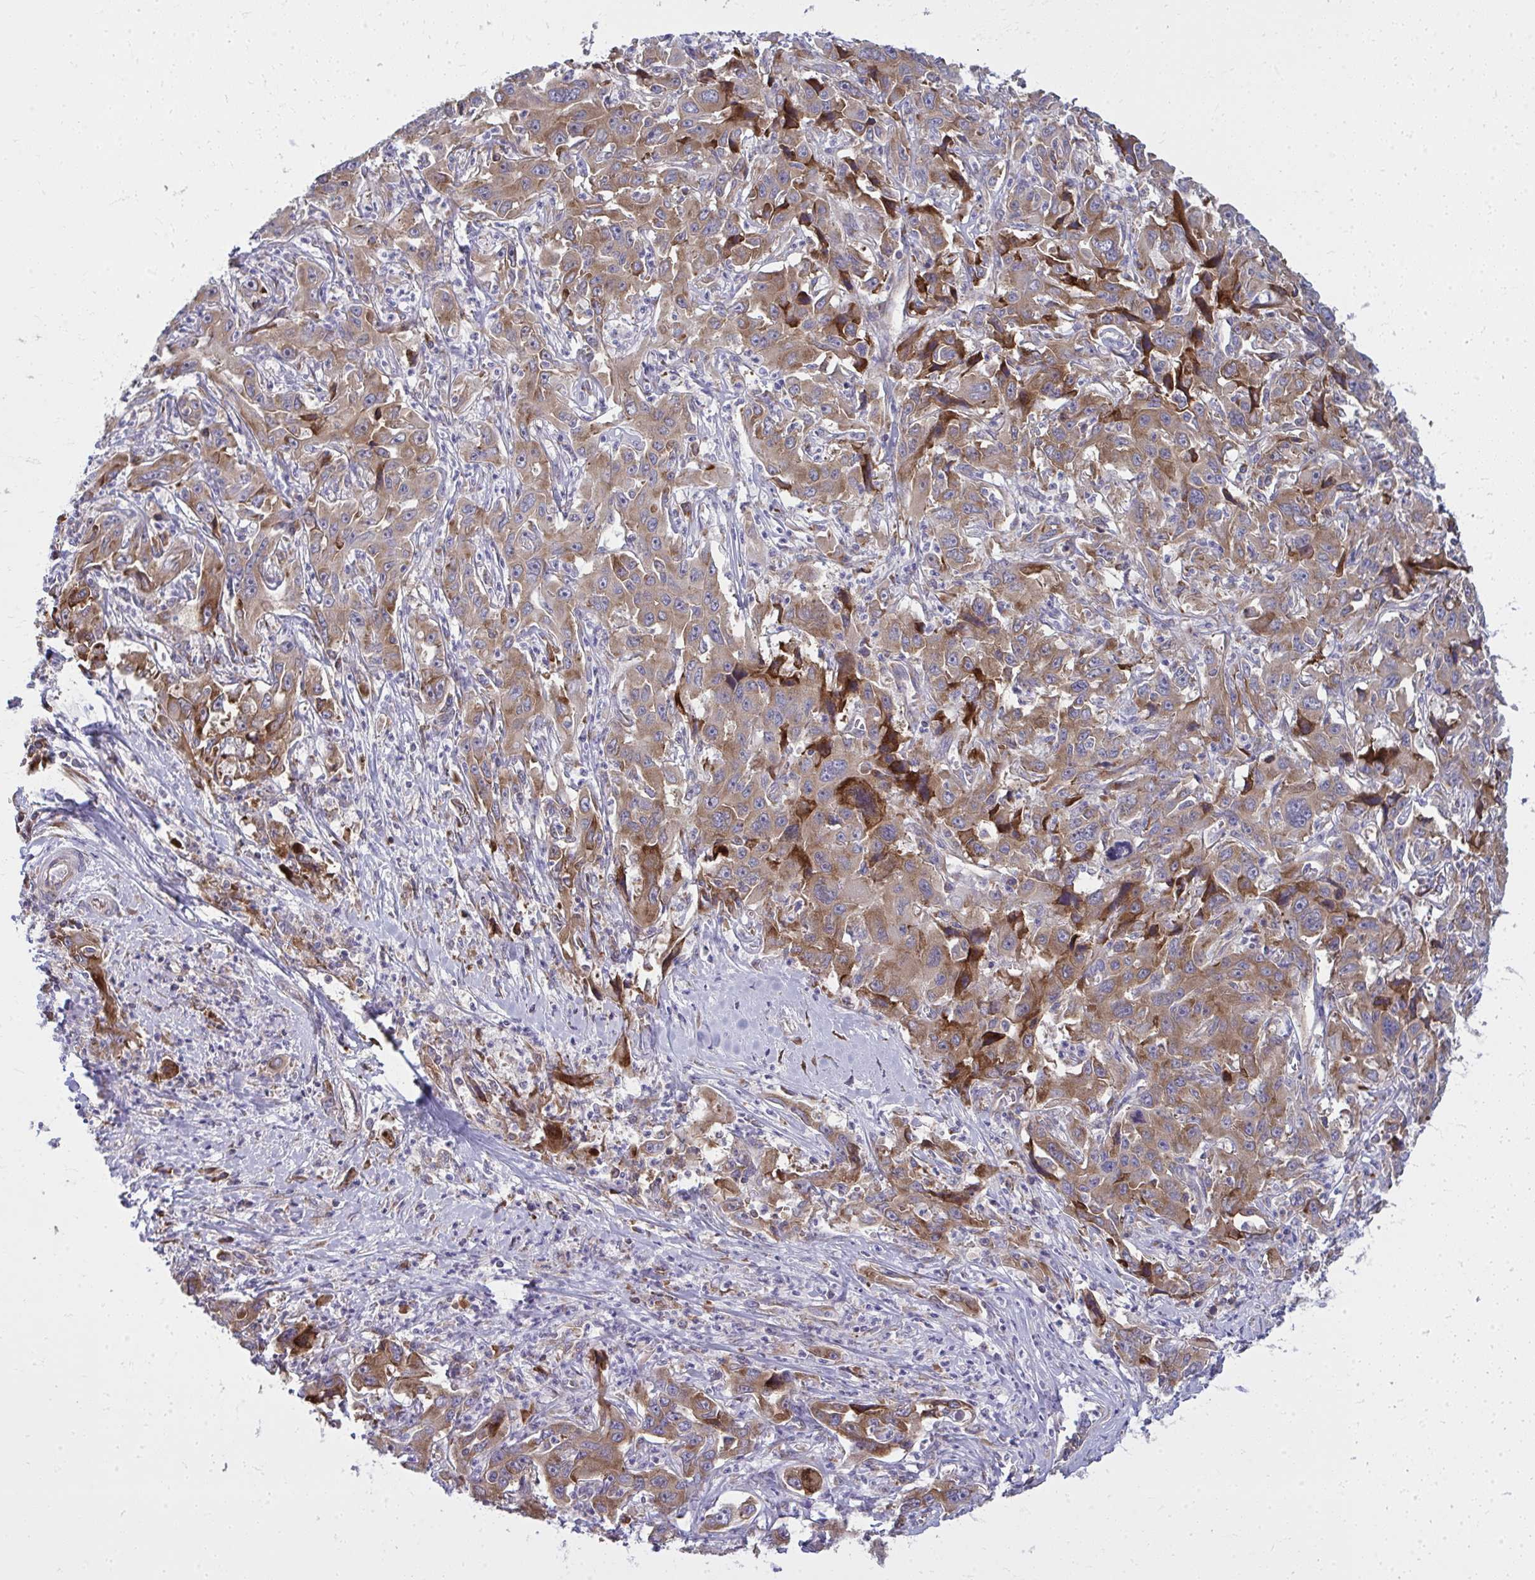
{"staining": {"intensity": "moderate", "quantity": ">75%", "location": "cytoplasmic/membranous"}, "tissue": "liver cancer", "cell_type": "Tumor cells", "image_type": "cancer", "snomed": [{"axis": "morphology", "description": "Carcinoma, Hepatocellular, NOS"}, {"axis": "topography", "description": "Liver"}], "caption": "Tumor cells display moderate cytoplasmic/membranous staining in about >75% of cells in liver cancer.", "gene": "GFPT2", "patient": {"sex": "male", "age": 63}}